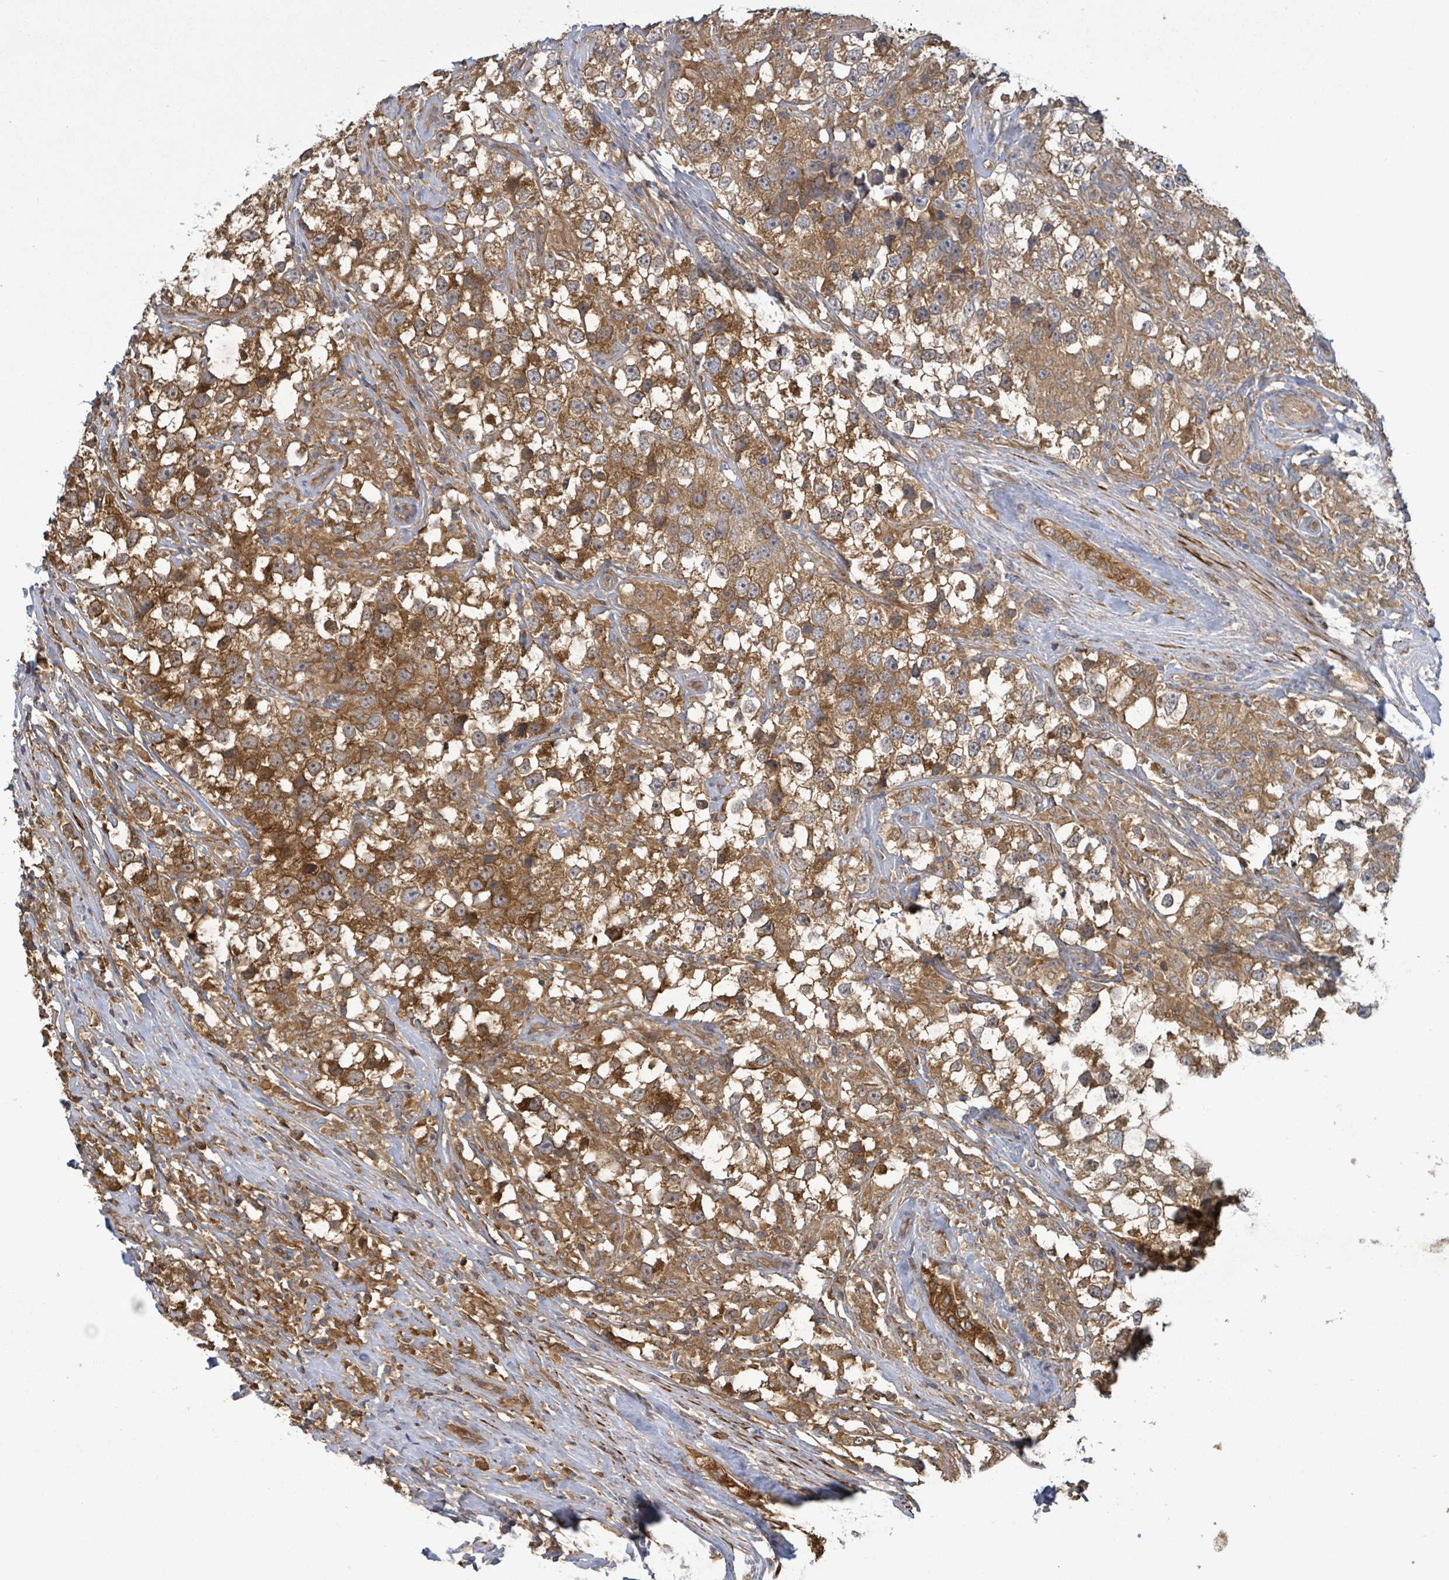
{"staining": {"intensity": "moderate", "quantity": ">75%", "location": "cytoplasmic/membranous"}, "tissue": "testis cancer", "cell_type": "Tumor cells", "image_type": "cancer", "snomed": [{"axis": "morphology", "description": "Seminoma, NOS"}, {"axis": "topography", "description": "Testis"}], "caption": "Seminoma (testis) tissue exhibits moderate cytoplasmic/membranous positivity in about >75% of tumor cells", "gene": "MAP3K6", "patient": {"sex": "male", "age": 46}}